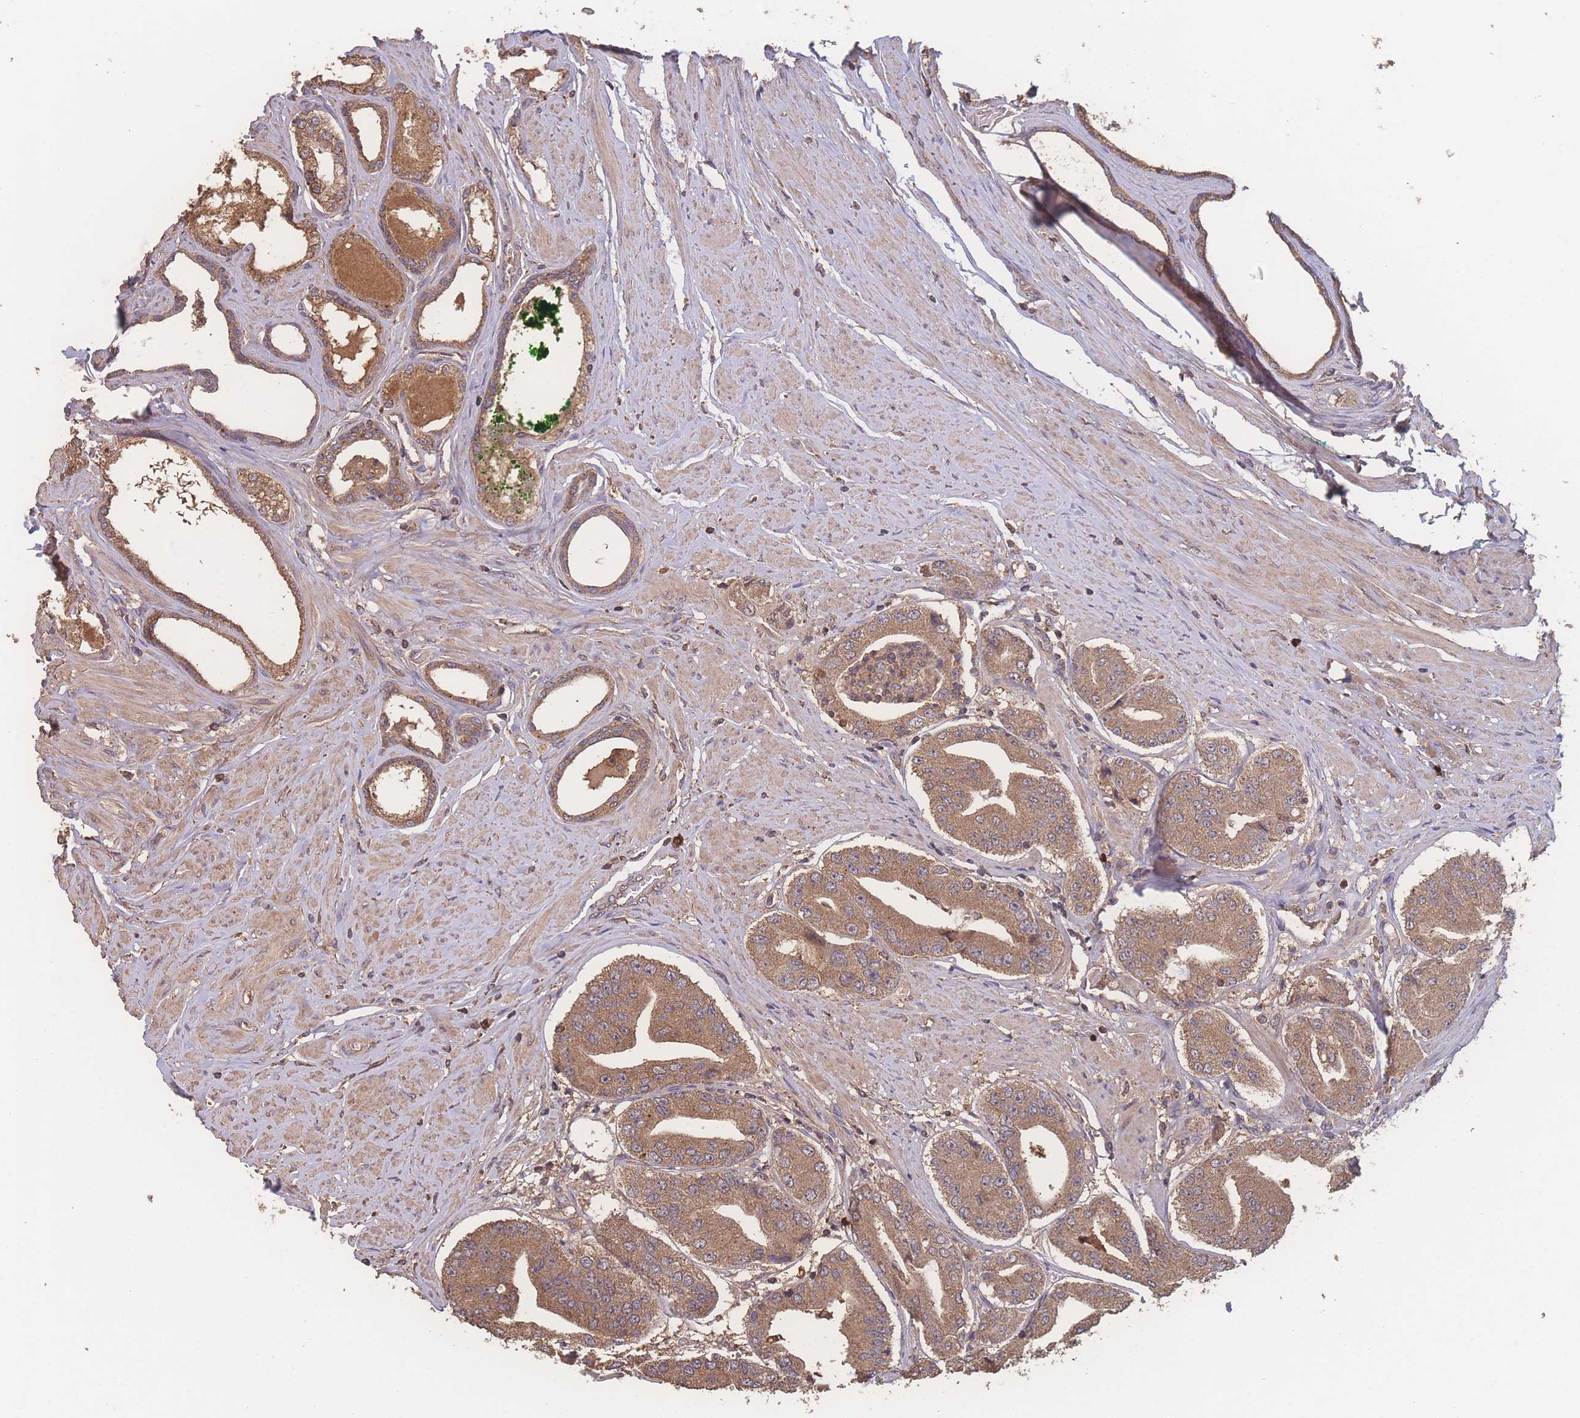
{"staining": {"intensity": "moderate", "quantity": ">75%", "location": "cytoplasmic/membranous"}, "tissue": "prostate cancer", "cell_type": "Tumor cells", "image_type": "cancer", "snomed": [{"axis": "morphology", "description": "Adenocarcinoma, High grade"}, {"axis": "topography", "description": "Prostate"}], "caption": "Immunohistochemical staining of prostate cancer (adenocarcinoma (high-grade)) displays medium levels of moderate cytoplasmic/membranous protein positivity in approximately >75% of tumor cells.", "gene": "ATXN10", "patient": {"sex": "male", "age": 63}}